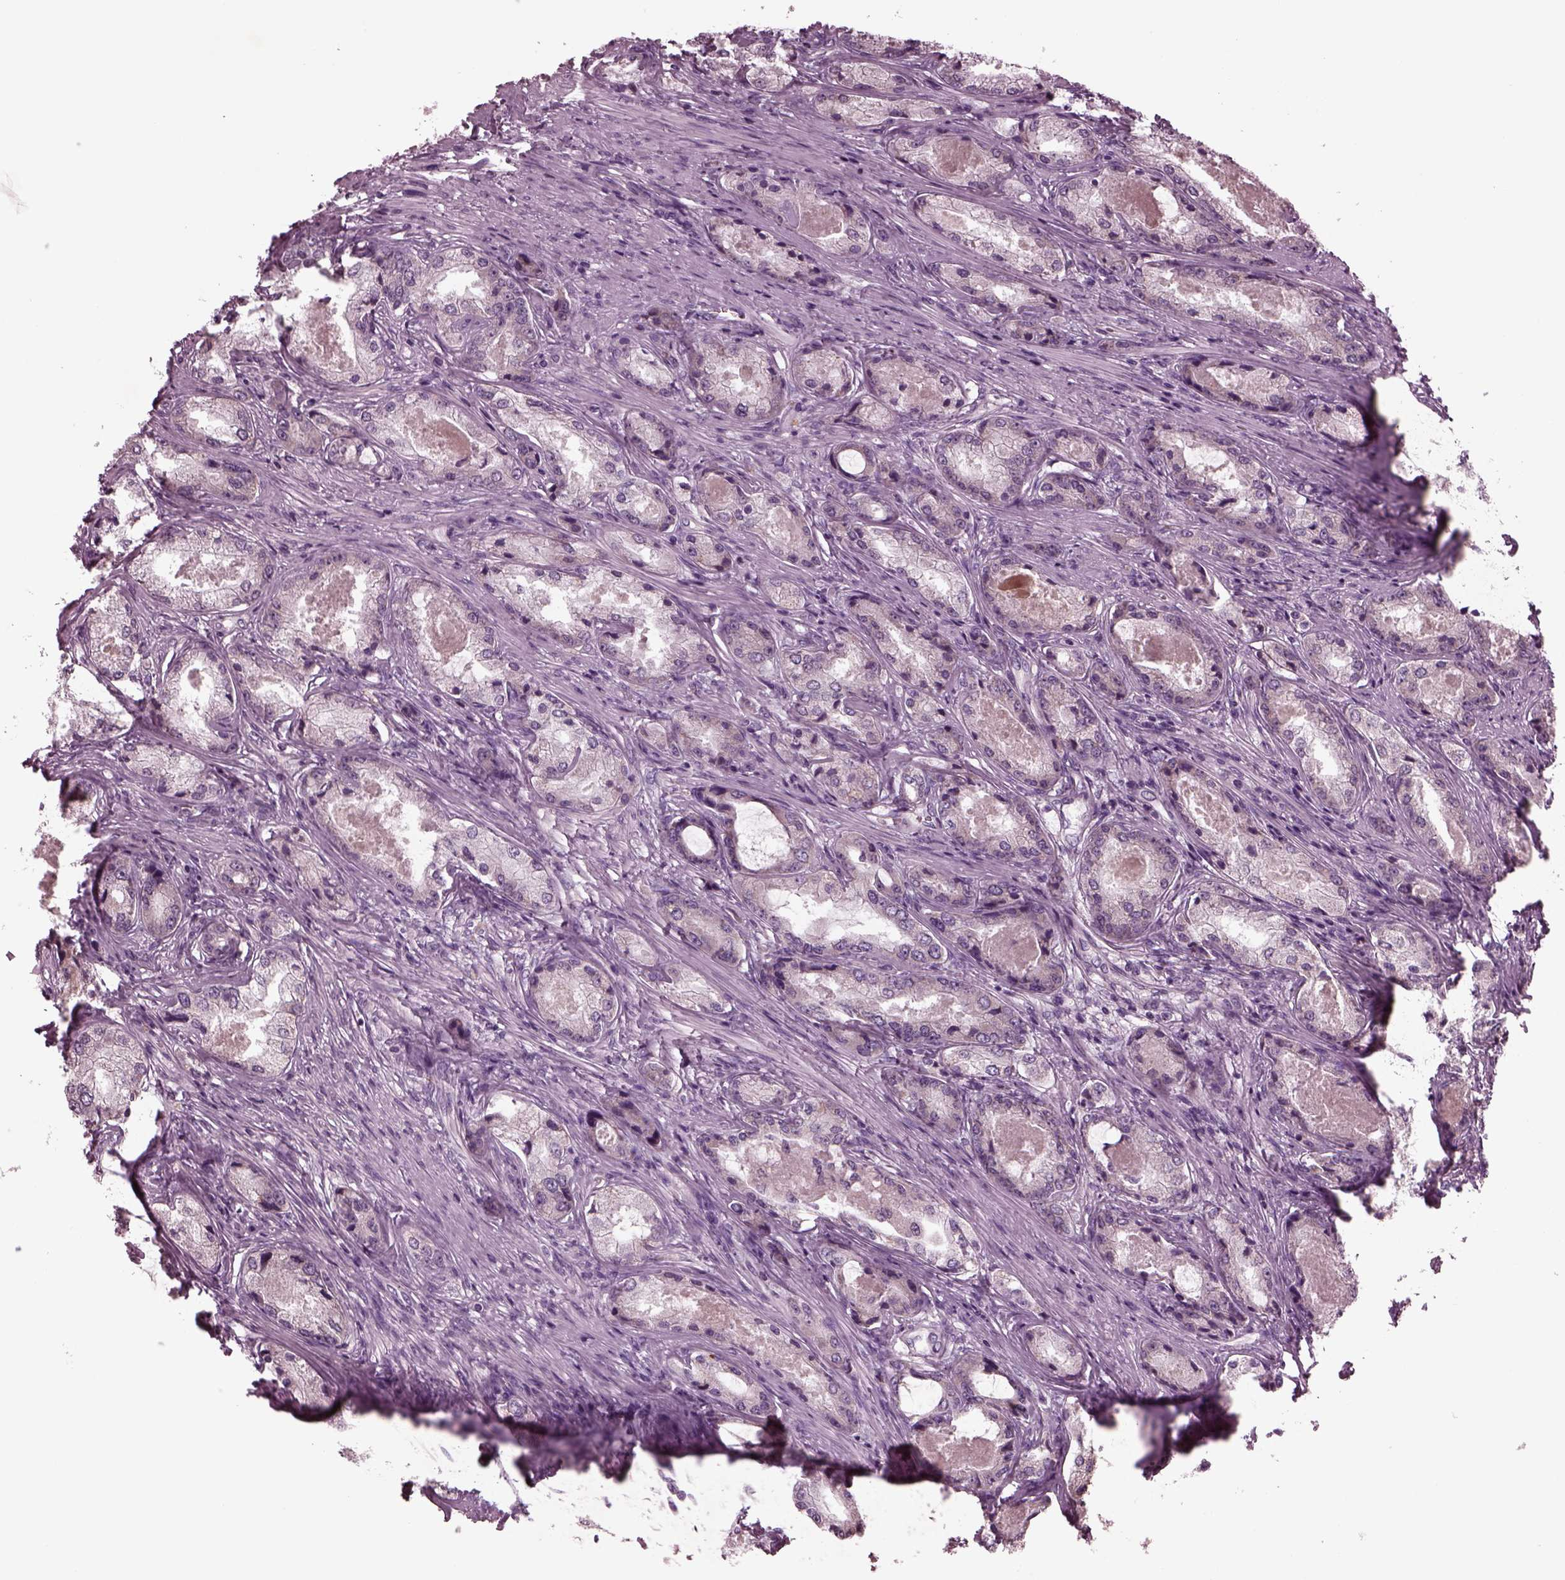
{"staining": {"intensity": "weak", "quantity": "<25%", "location": "cytoplasmic/membranous"}, "tissue": "prostate cancer", "cell_type": "Tumor cells", "image_type": "cancer", "snomed": [{"axis": "morphology", "description": "Adenocarcinoma, Low grade"}, {"axis": "topography", "description": "Prostate"}], "caption": "The histopathology image demonstrates no significant expression in tumor cells of low-grade adenocarcinoma (prostate).", "gene": "AP4M1", "patient": {"sex": "male", "age": 68}}